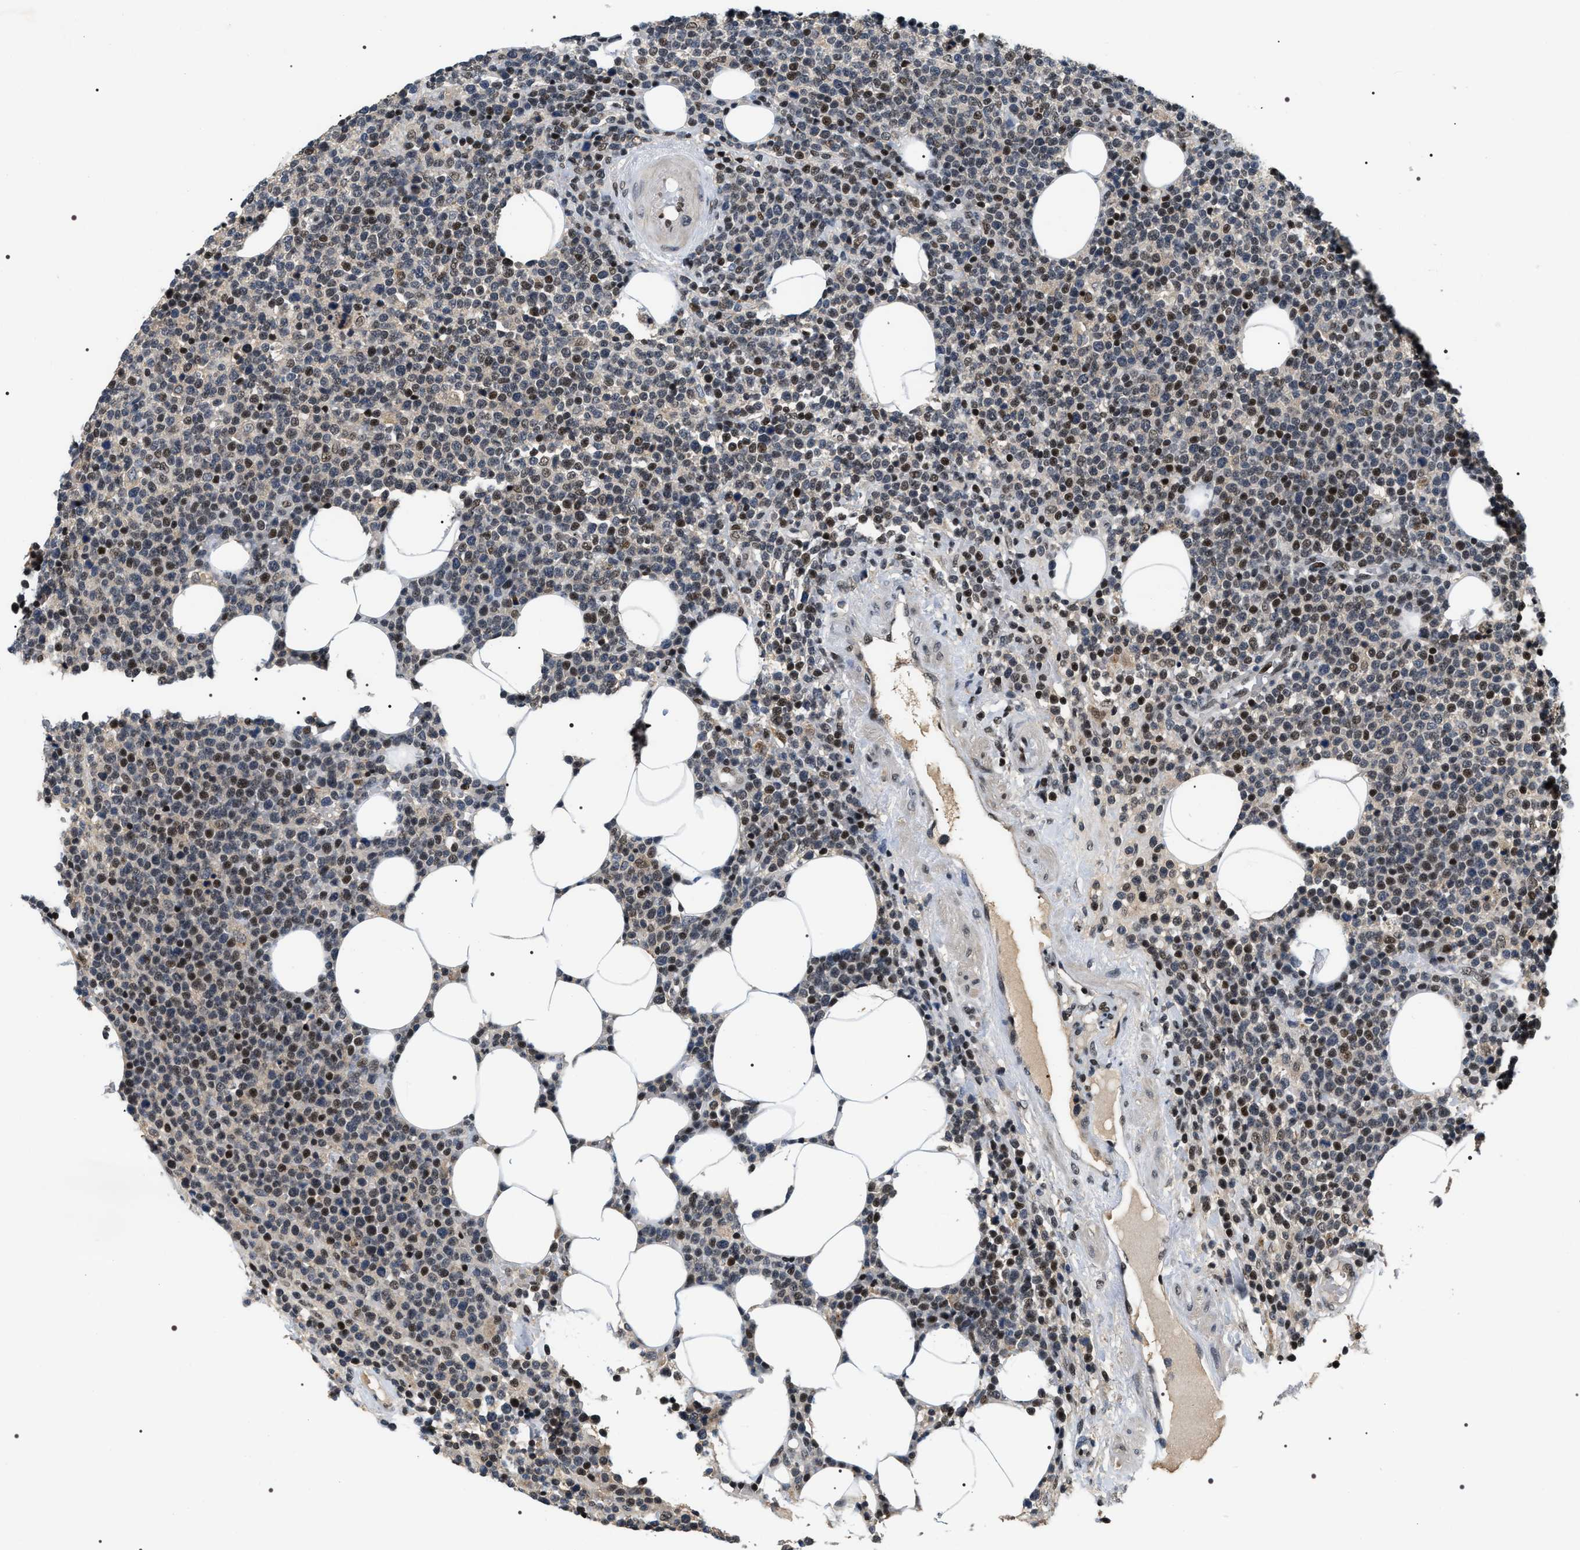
{"staining": {"intensity": "moderate", "quantity": "25%-75%", "location": "nuclear"}, "tissue": "lymphoma", "cell_type": "Tumor cells", "image_type": "cancer", "snomed": [{"axis": "morphology", "description": "Malignant lymphoma, non-Hodgkin's type, High grade"}, {"axis": "topography", "description": "Lymph node"}], "caption": "IHC (DAB) staining of human high-grade malignant lymphoma, non-Hodgkin's type reveals moderate nuclear protein expression in about 25%-75% of tumor cells. Immunohistochemistry (ihc) stains the protein in brown and the nuclei are stained blue.", "gene": "C7orf25", "patient": {"sex": "male", "age": 61}}